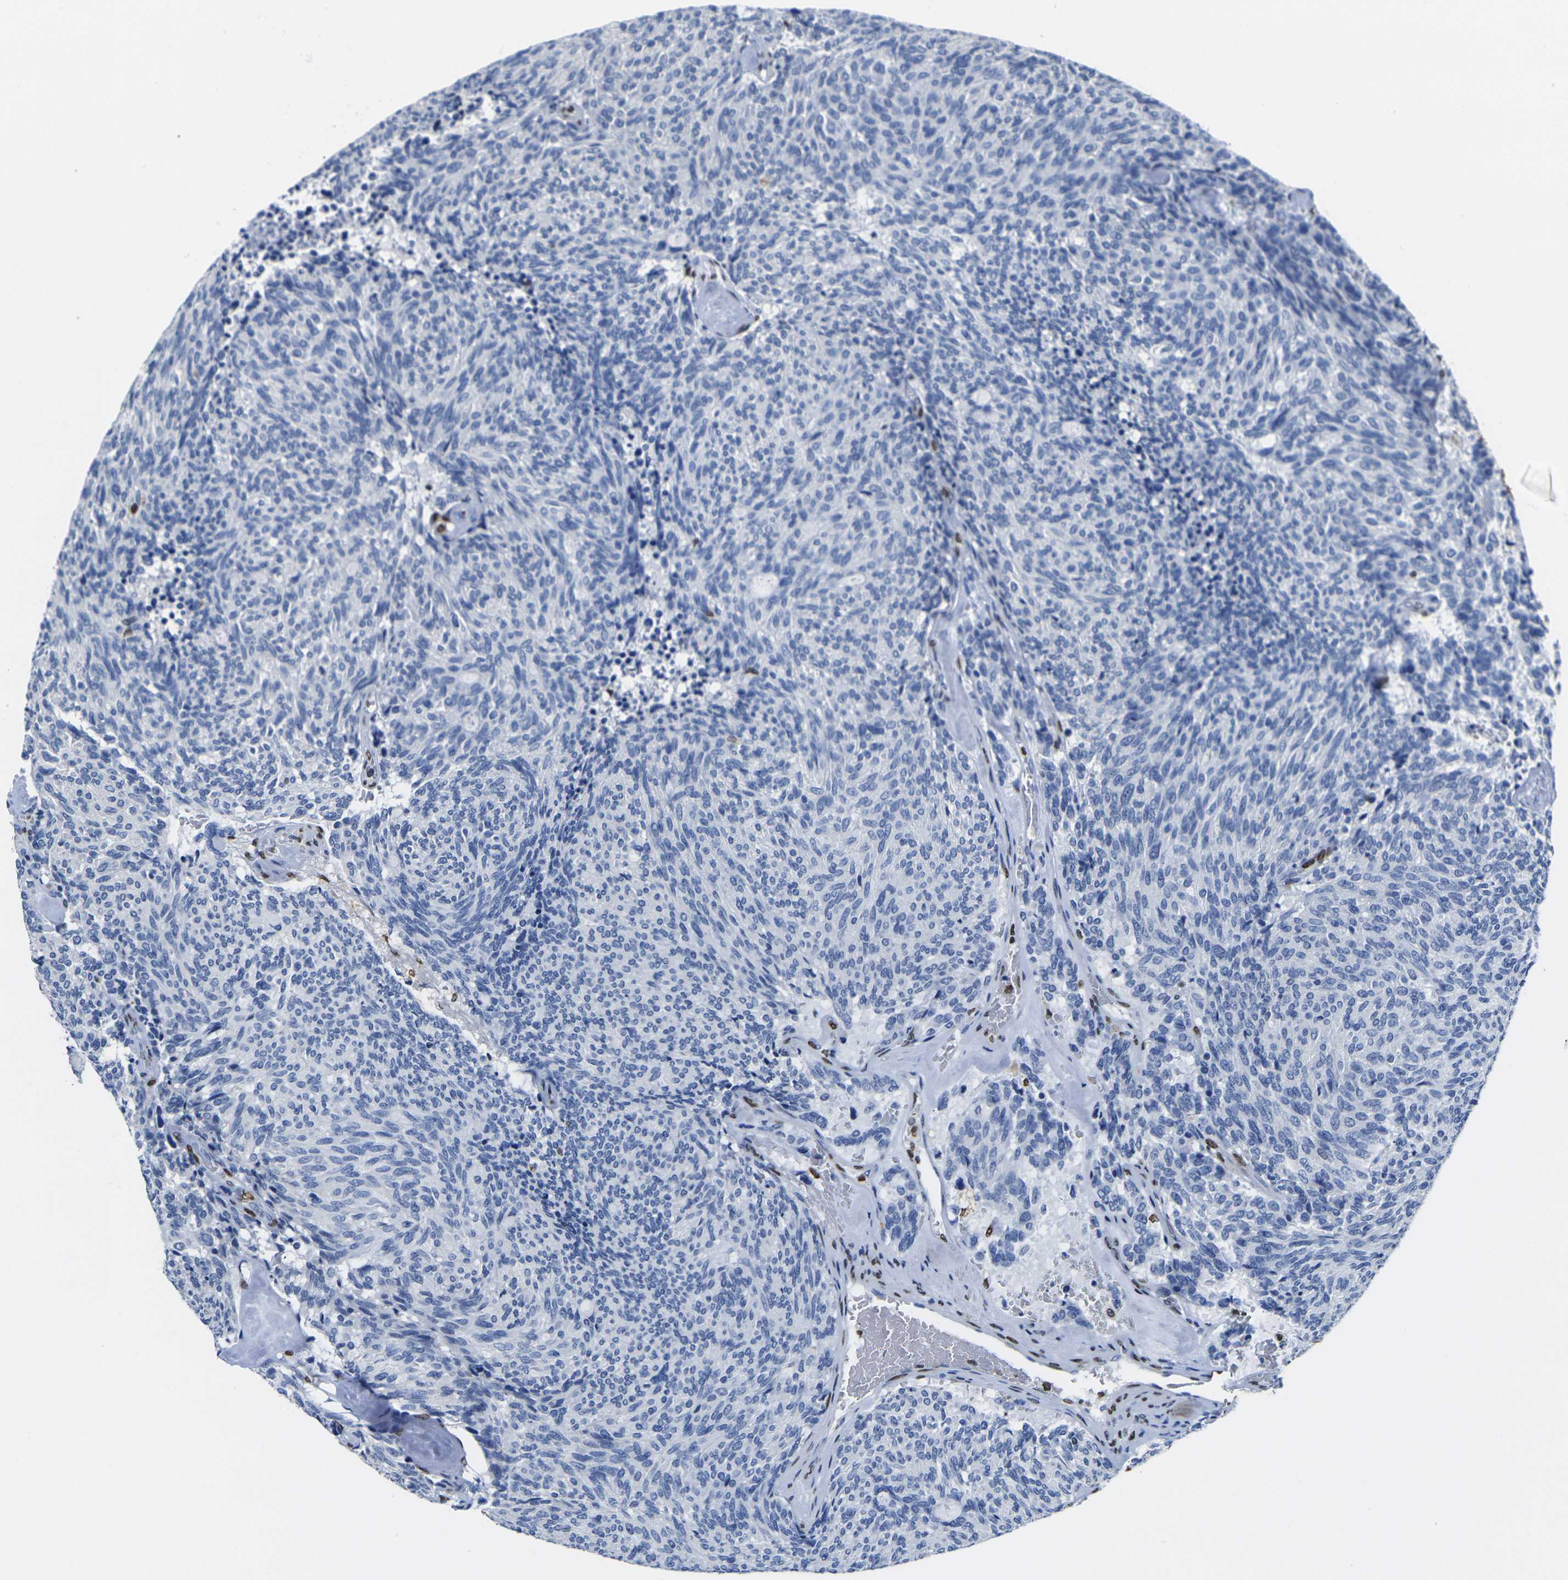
{"staining": {"intensity": "negative", "quantity": "none", "location": "none"}, "tissue": "carcinoid", "cell_type": "Tumor cells", "image_type": "cancer", "snomed": [{"axis": "morphology", "description": "Carcinoid, malignant, NOS"}, {"axis": "topography", "description": "Pancreas"}], "caption": "Immunohistochemical staining of human malignant carcinoid demonstrates no significant expression in tumor cells.", "gene": "DRAXIN", "patient": {"sex": "female", "age": 54}}